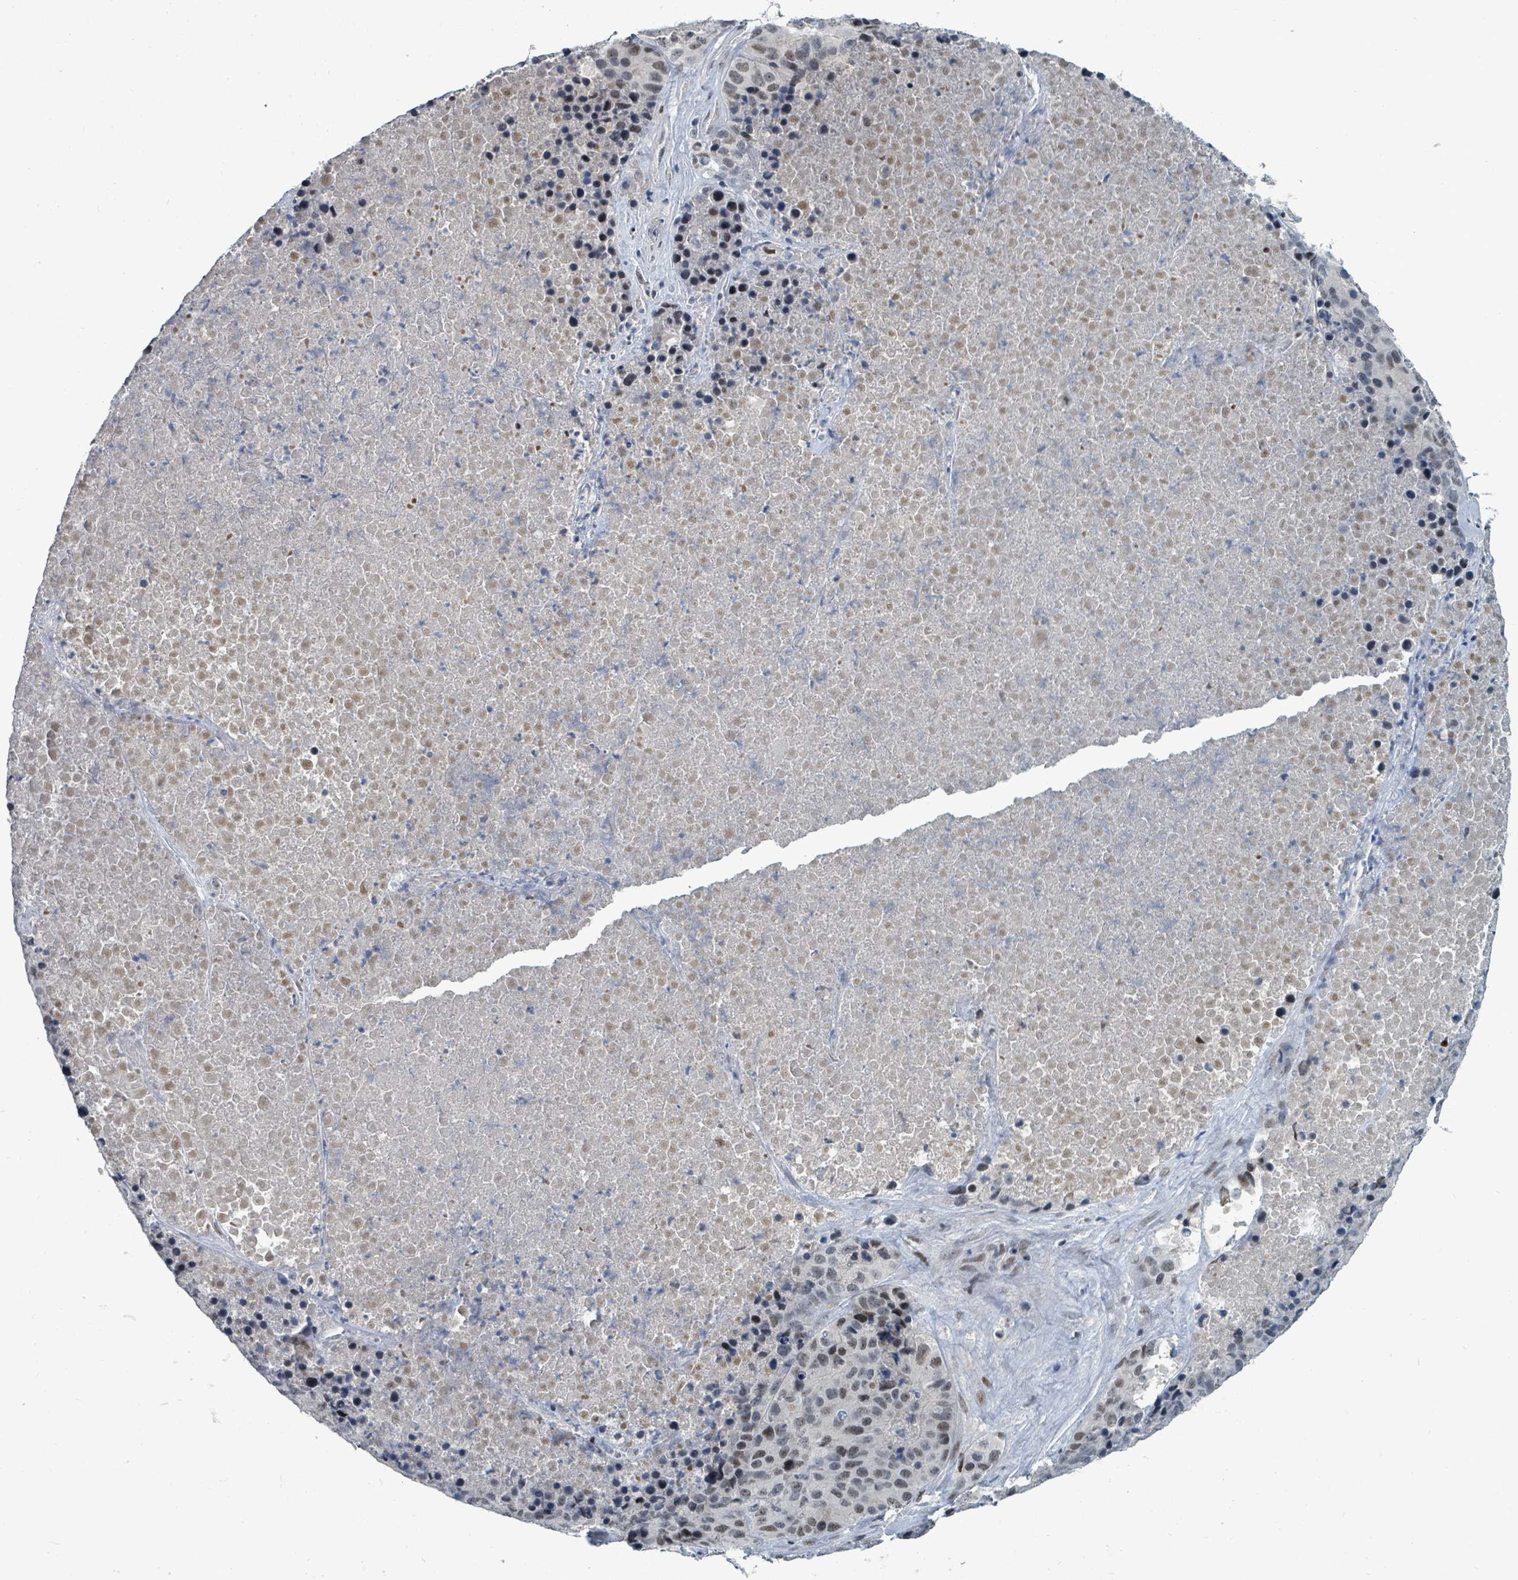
{"staining": {"intensity": "weak", "quantity": ">75%", "location": "nuclear"}, "tissue": "stomach cancer", "cell_type": "Tumor cells", "image_type": "cancer", "snomed": [{"axis": "morphology", "description": "Adenocarcinoma, NOS"}, {"axis": "topography", "description": "Stomach"}], "caption": "A low amount of weak nuclear staining is seen in approximately >75% of tumor cells in stomach cancer (adenocarcinoma) tissue.", "gene": "UCK1", "patient": {"sex": "male", "age": 71}}